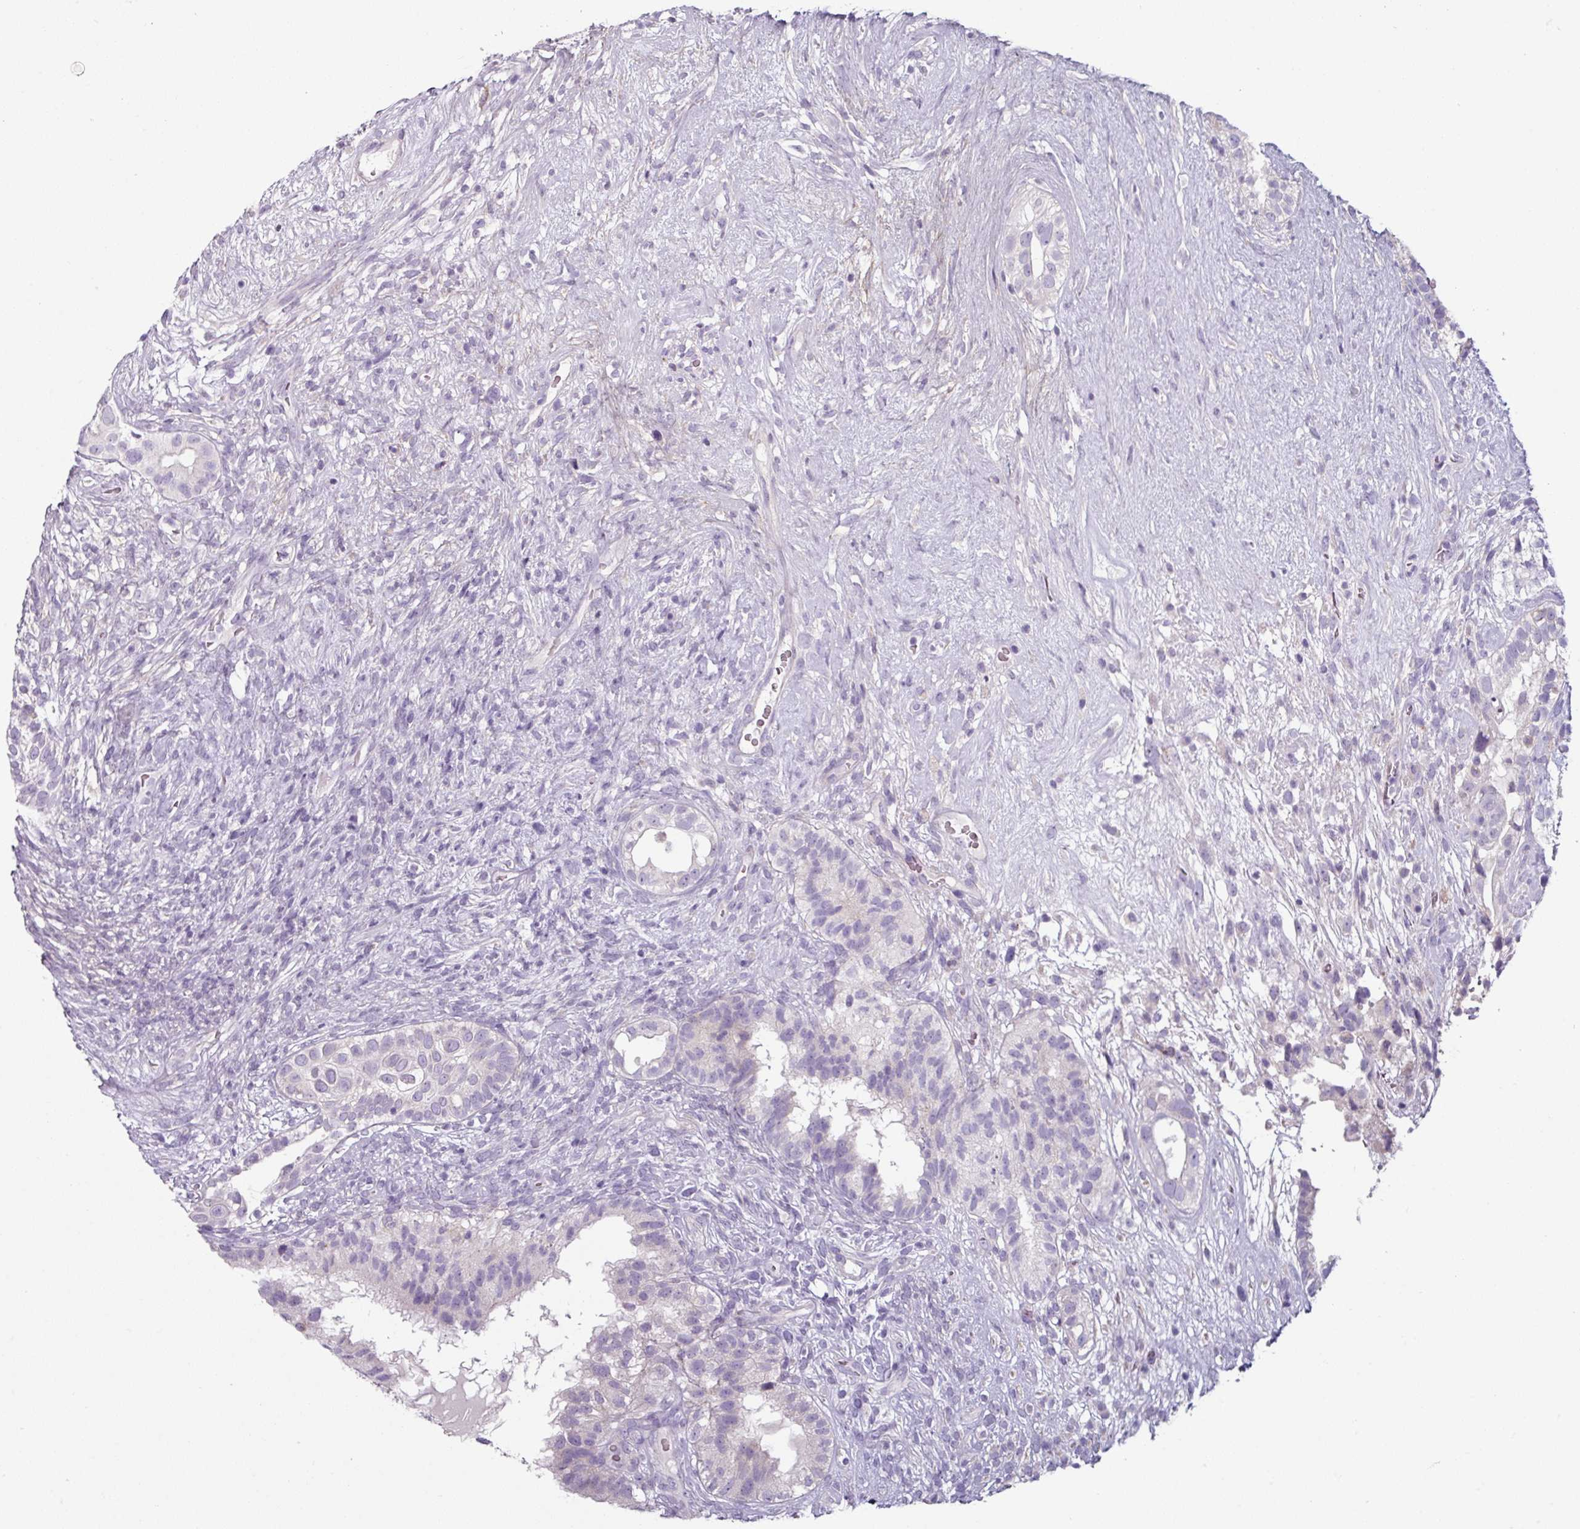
{"staining": {"intensity": "negative", "quantity": "none", "location": "none"}, "tissue": "testis cancer", "cell_type": "Tumor cells", "image_type": "cancer", "snomed": [{"axis": "morphology", "description": "Seminoma, NOS"}, {"axis": "morphology", "description": "Carcinoma, Embryonal, NOS"}, {"axis": "topography", "description": "Testis"}], "caption": "This is an immunohistochemistry (IHC) histopathology image of testis cancer (embryonal carcinoma). There is no positivity in tumor cells.", "gene": "MTMR14", "patient": {"sex": "male", "age": 41}}